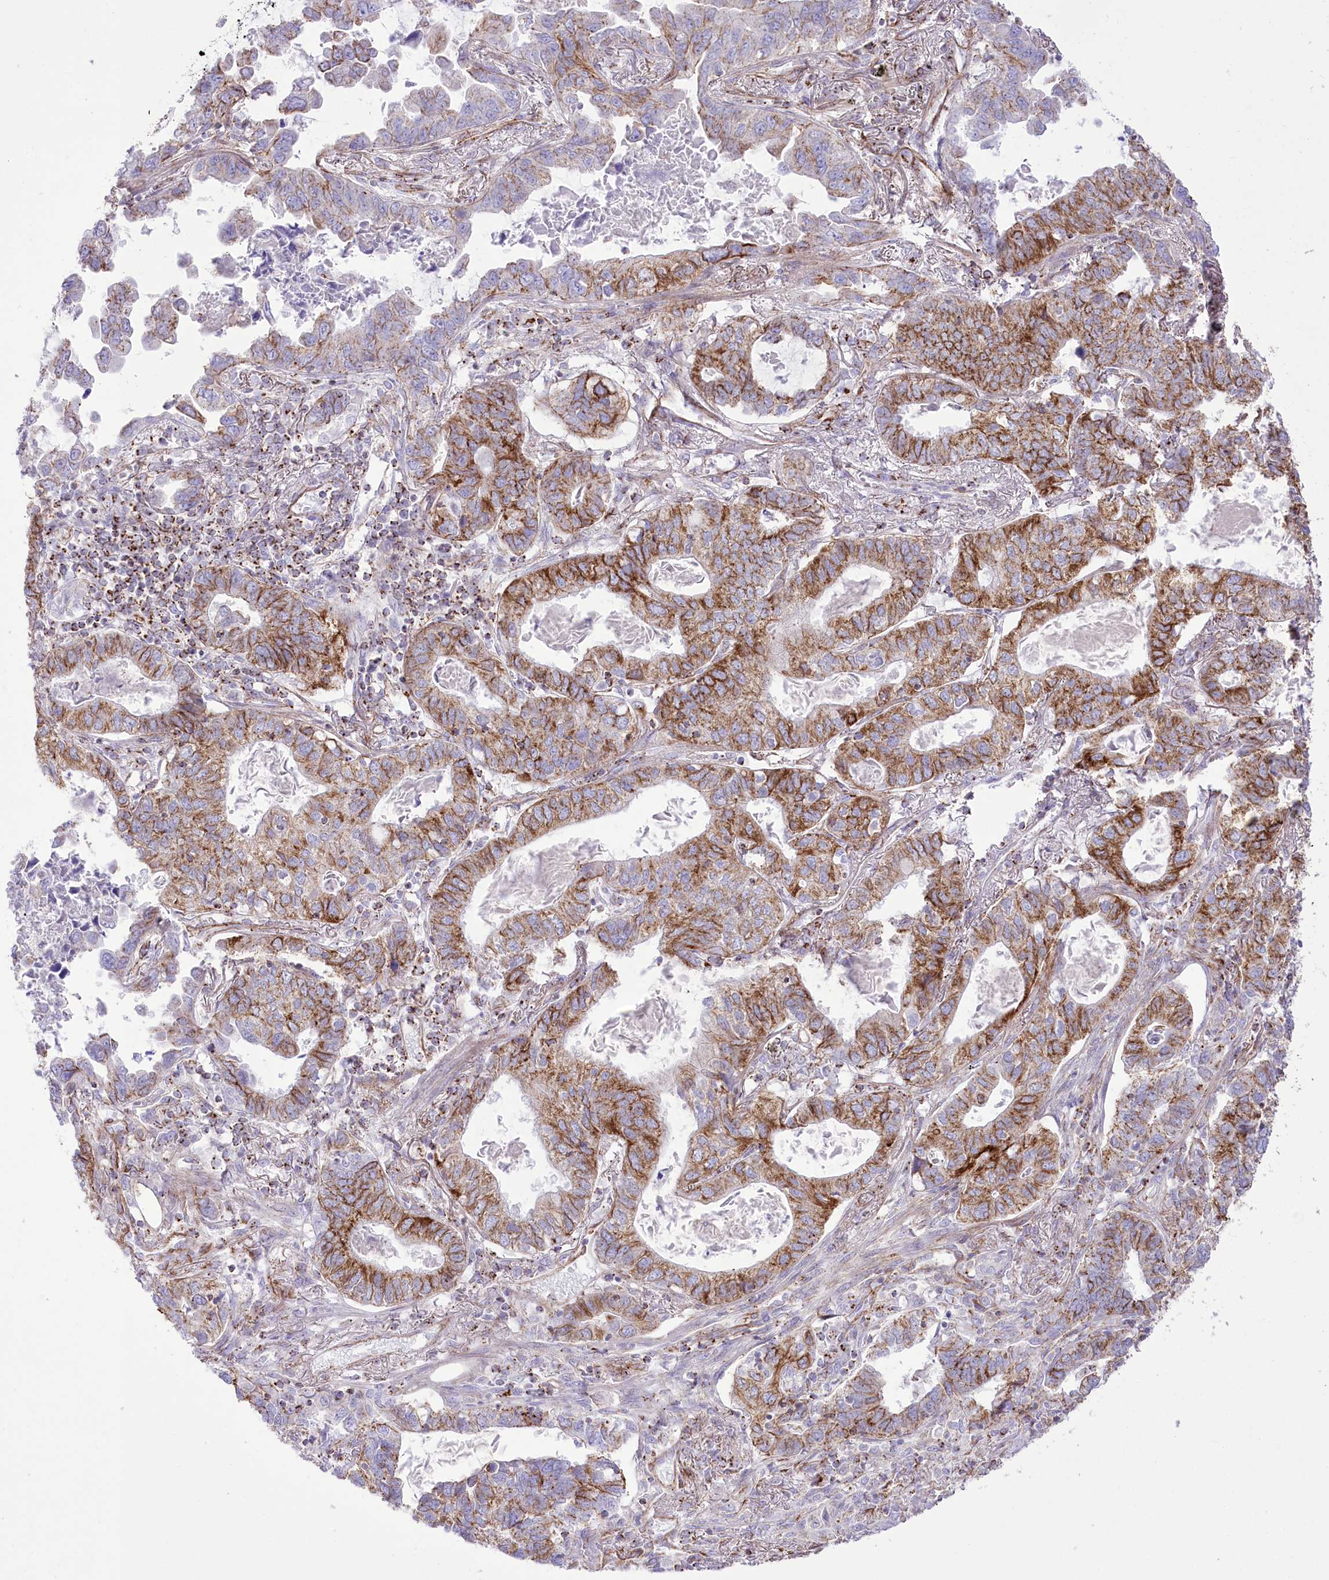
{"staining": {"intensity": "moderate", "quantity": "25%-75%", "location": "cytoplasmic/membranous"}, "tissue": "lung cancer", "cell_type": "Tumor cells", "image_type": "cancer", "snomed": [{"axis": "morphology", "description": "Adenocarcinoma, NOS"}, {"axis": "topography", "description": "Lung"}], "caption": "Immunohistochemical staining of lung cancer (adenocarcinoma) demonstrates medium levels of moderate cytoplasmic/membranous expression in about 25%-75% of tumor cells. Nuclei are stained in blue.", "gene": "FAM216A", "patient": {"sex": "male", "age": 67}}